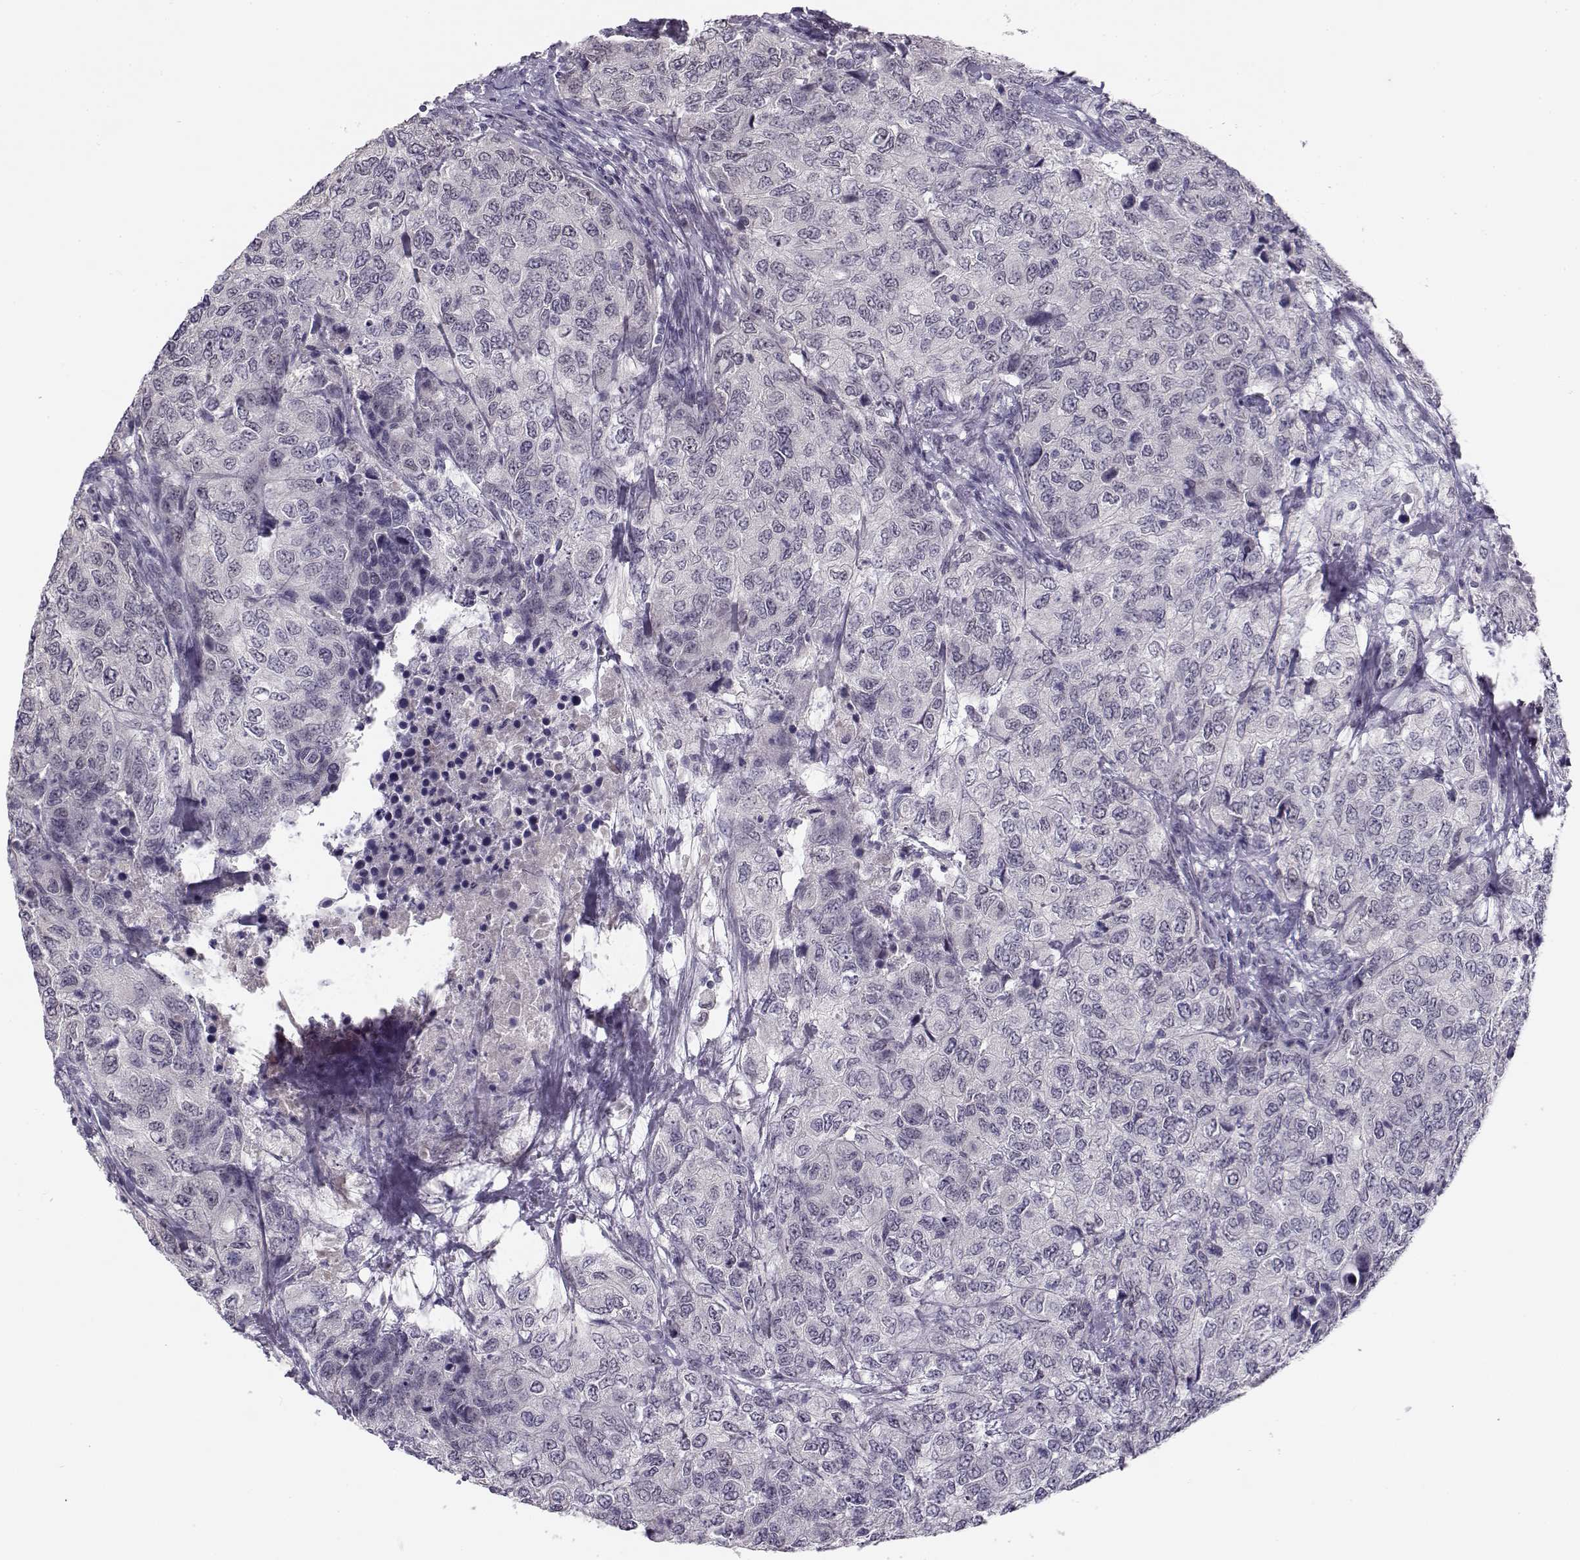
{"staining": {"intensity": "negative", "quantity": "none", "location": "none"}, "tissue": "urothelial cancer", "cell_type": "Tumor cells", "image_type": "cancer", "snomed": [{"axis": "morphology", "description": "Urothelial carcinoma, High grade"}, {"axis": "topography", "description": "Urinary bladder"}], "caption": "This is a photomicrograph of immunohistochemistry staining of high-grade urothelial carcinoma, which shows no expression in tumor cells.", "gene": "C16orf86", "patient": {"sex": "female", "age": 78}}